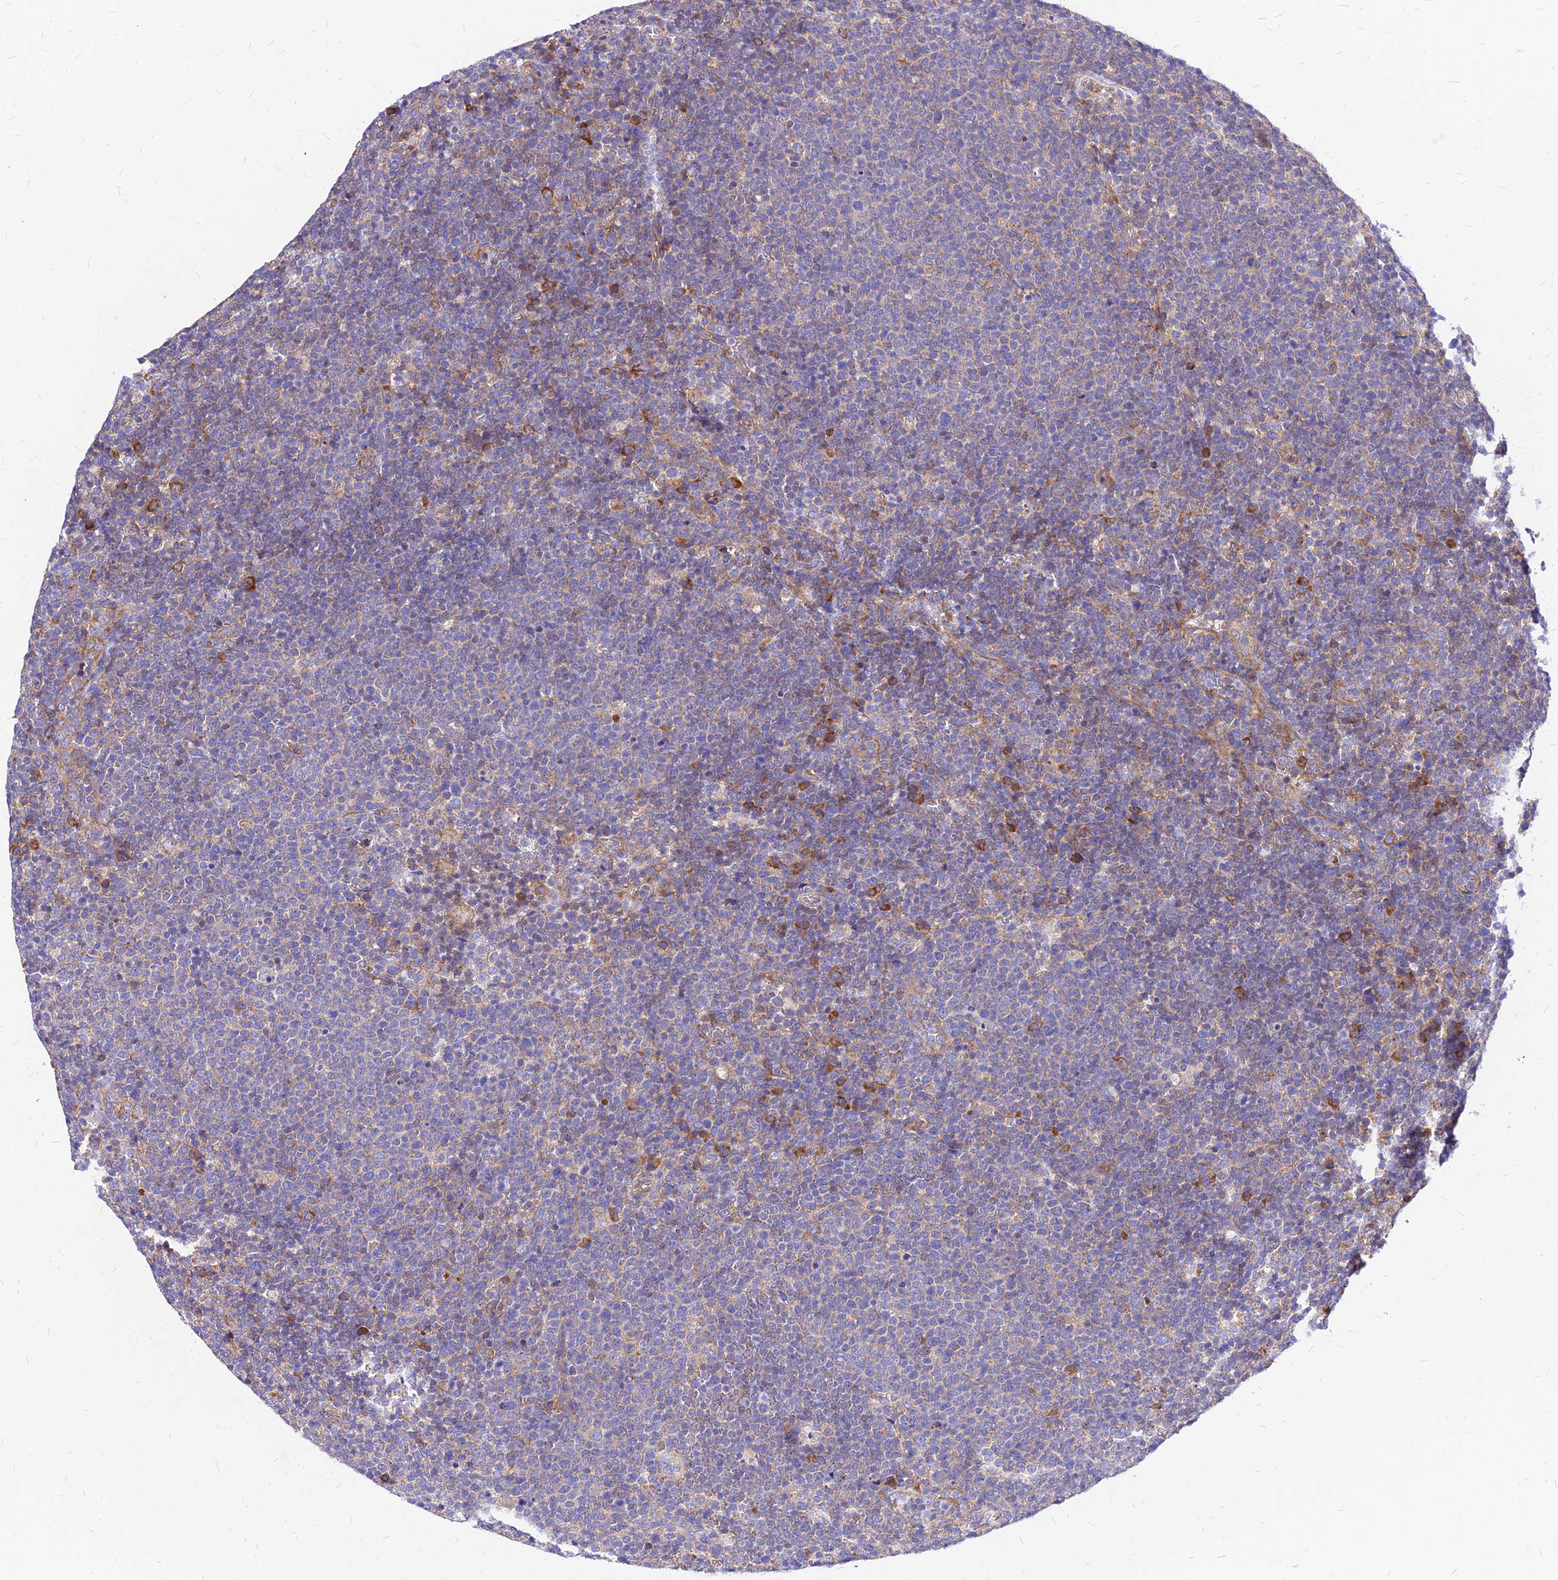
{"staining": {"intensity": "negative", "quantity": "none", "location": "none"}, "tissue": "lymphoma", "cell_type": "Tumor cells", "image_type": "cancer", "snomed": [{"axis": "morphology", "description": "Malignant lymphoma, non-Hodgkin's type, High grade"}, {"axis": "topography", "description": "Lymph node"}], "caption": "The micrograph exhibits no staining of tumor cells in lymphoma. Nuclei are stained in blue.", "gene": "RPL19", "patient": {"sex": "male", "age": 61}}